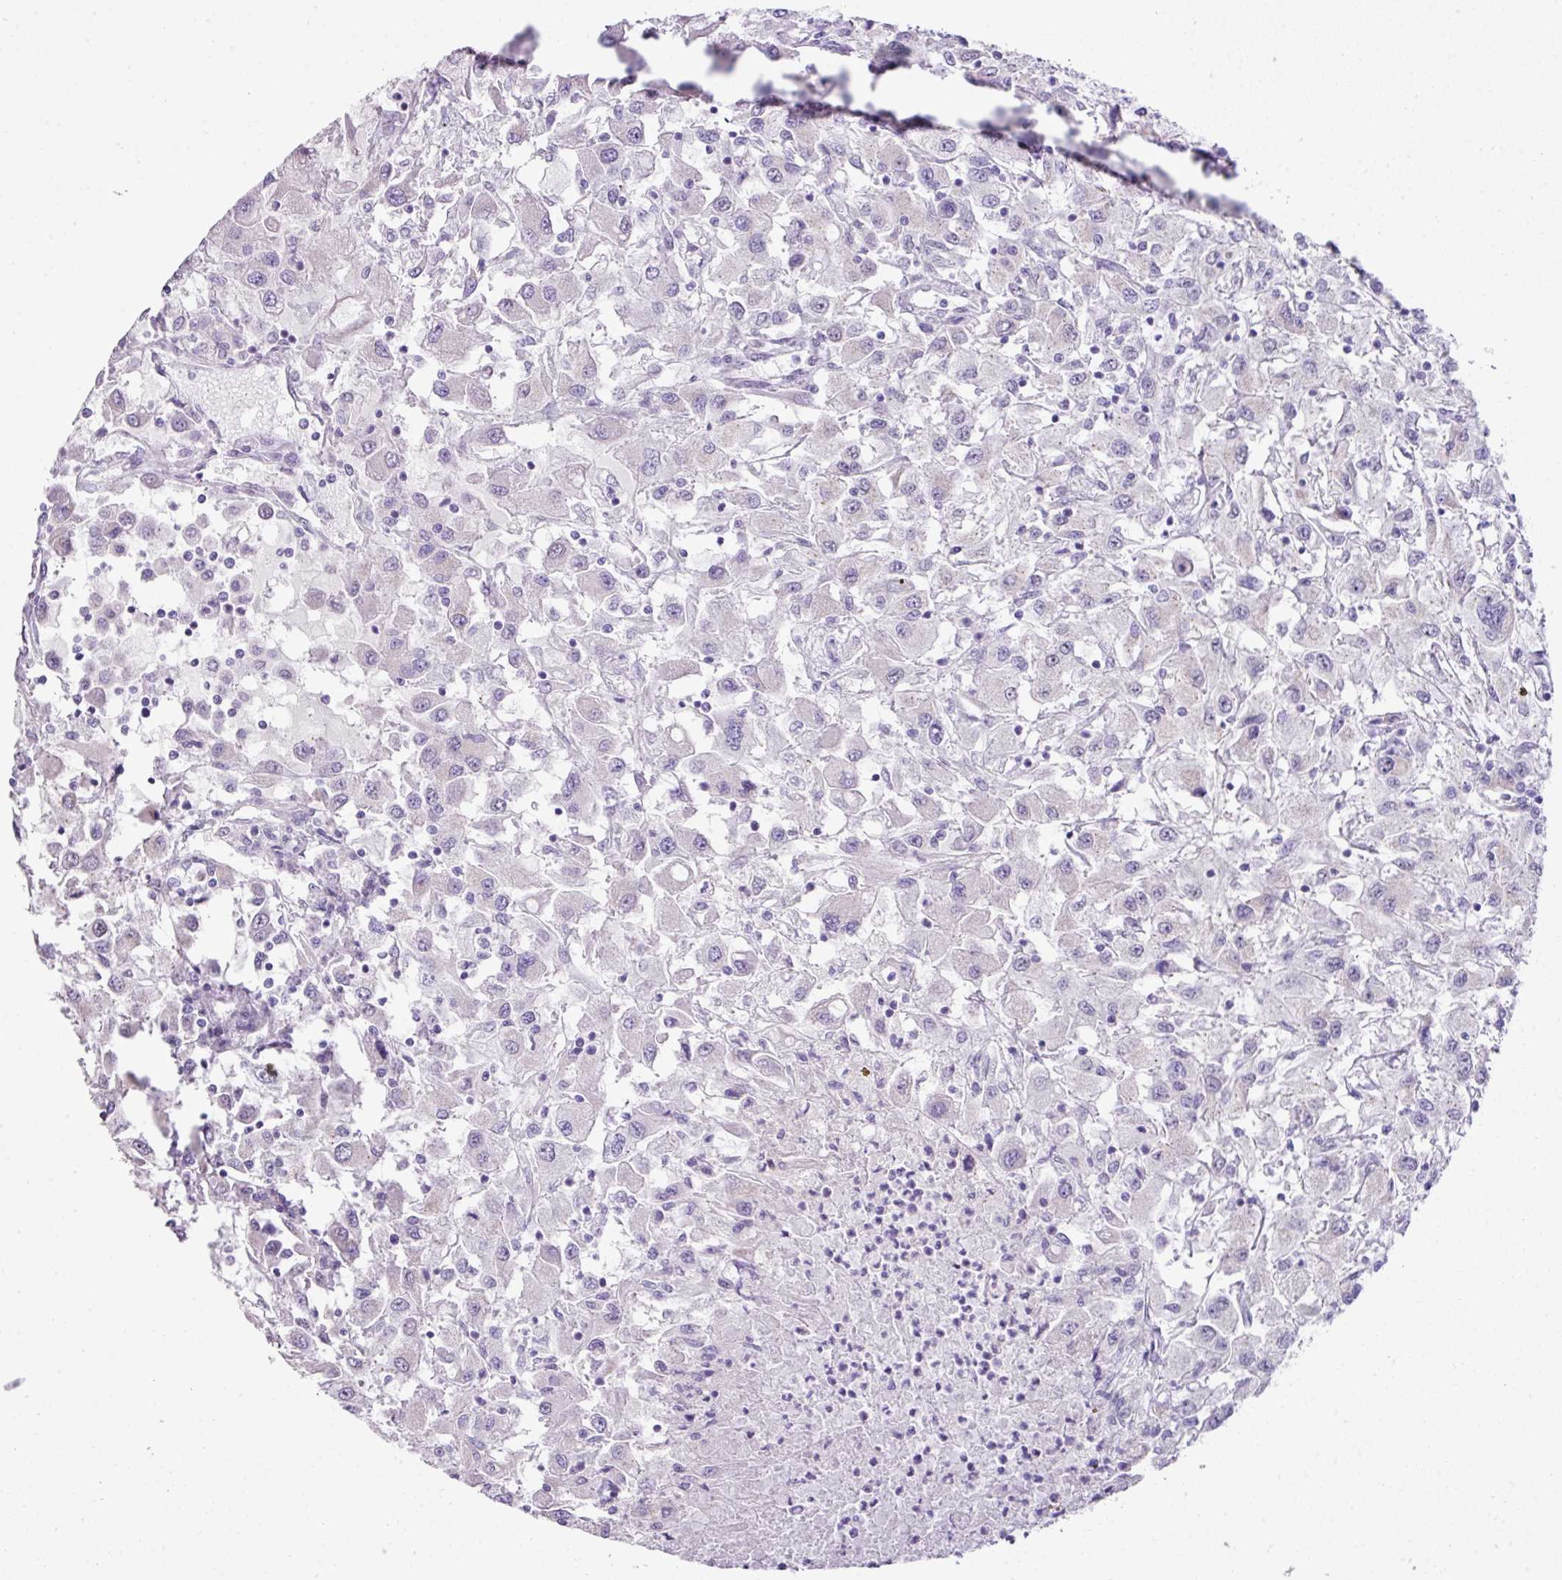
{"staining": {"intensity": "negative", "quantity": "none", "location": "none"}, "tissue": "renal cancer", "cell_type": "Tumor cells", "image_type": "cancer", "snomed": [{"axis": "morphology", "description": "Adenocarcinoma, NOS"}, {"axis": "topography", "description": "Kidney"}], "caption": "Tumor cells show no significant protein expression in renal adenocarcinoma.", "gene": "DIP2A", "patient": {"sex": "female", "age": 67}}